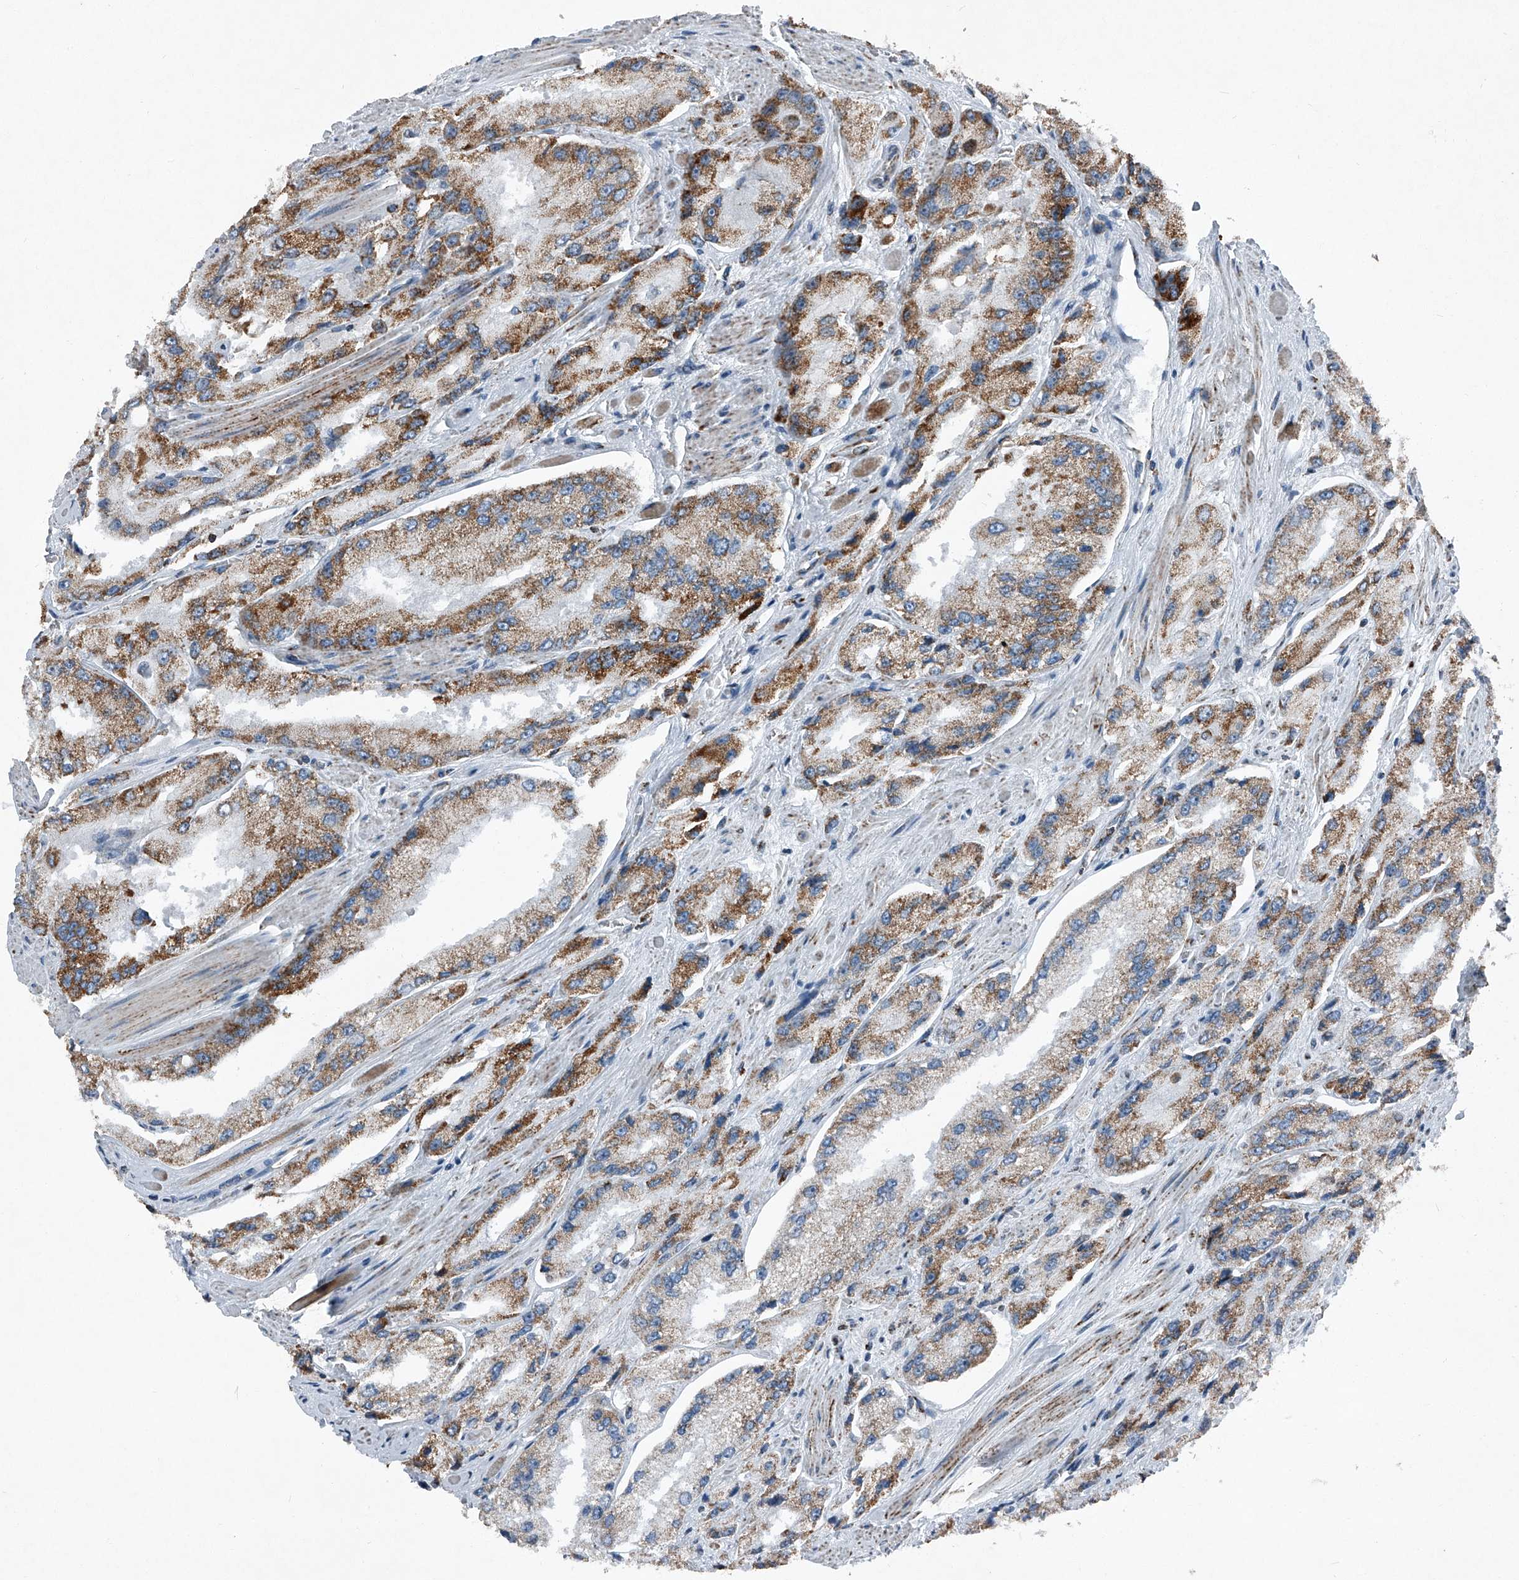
{"staining": {"intensity": "moderate", "quantity": ">75%", "location": "cytoplasmic/membranous"}, "tissue": "prostate cancer", "cell_type": "Tumor cells", "image_type": "cancer", "snomed": [{"axis": "morphology", "description": "Adenocarcinoma, High grade"}, {"axis": "topography", "description": "Prostate"}], "caption": "The histopathology image reveals staining of prostate cancer, revealing moderate cytoplasmic/membranous protein positivity (brown color) within tumor cells.", "gene": "CHRNA7", "patient": {"sex": "male", "age": 58}}